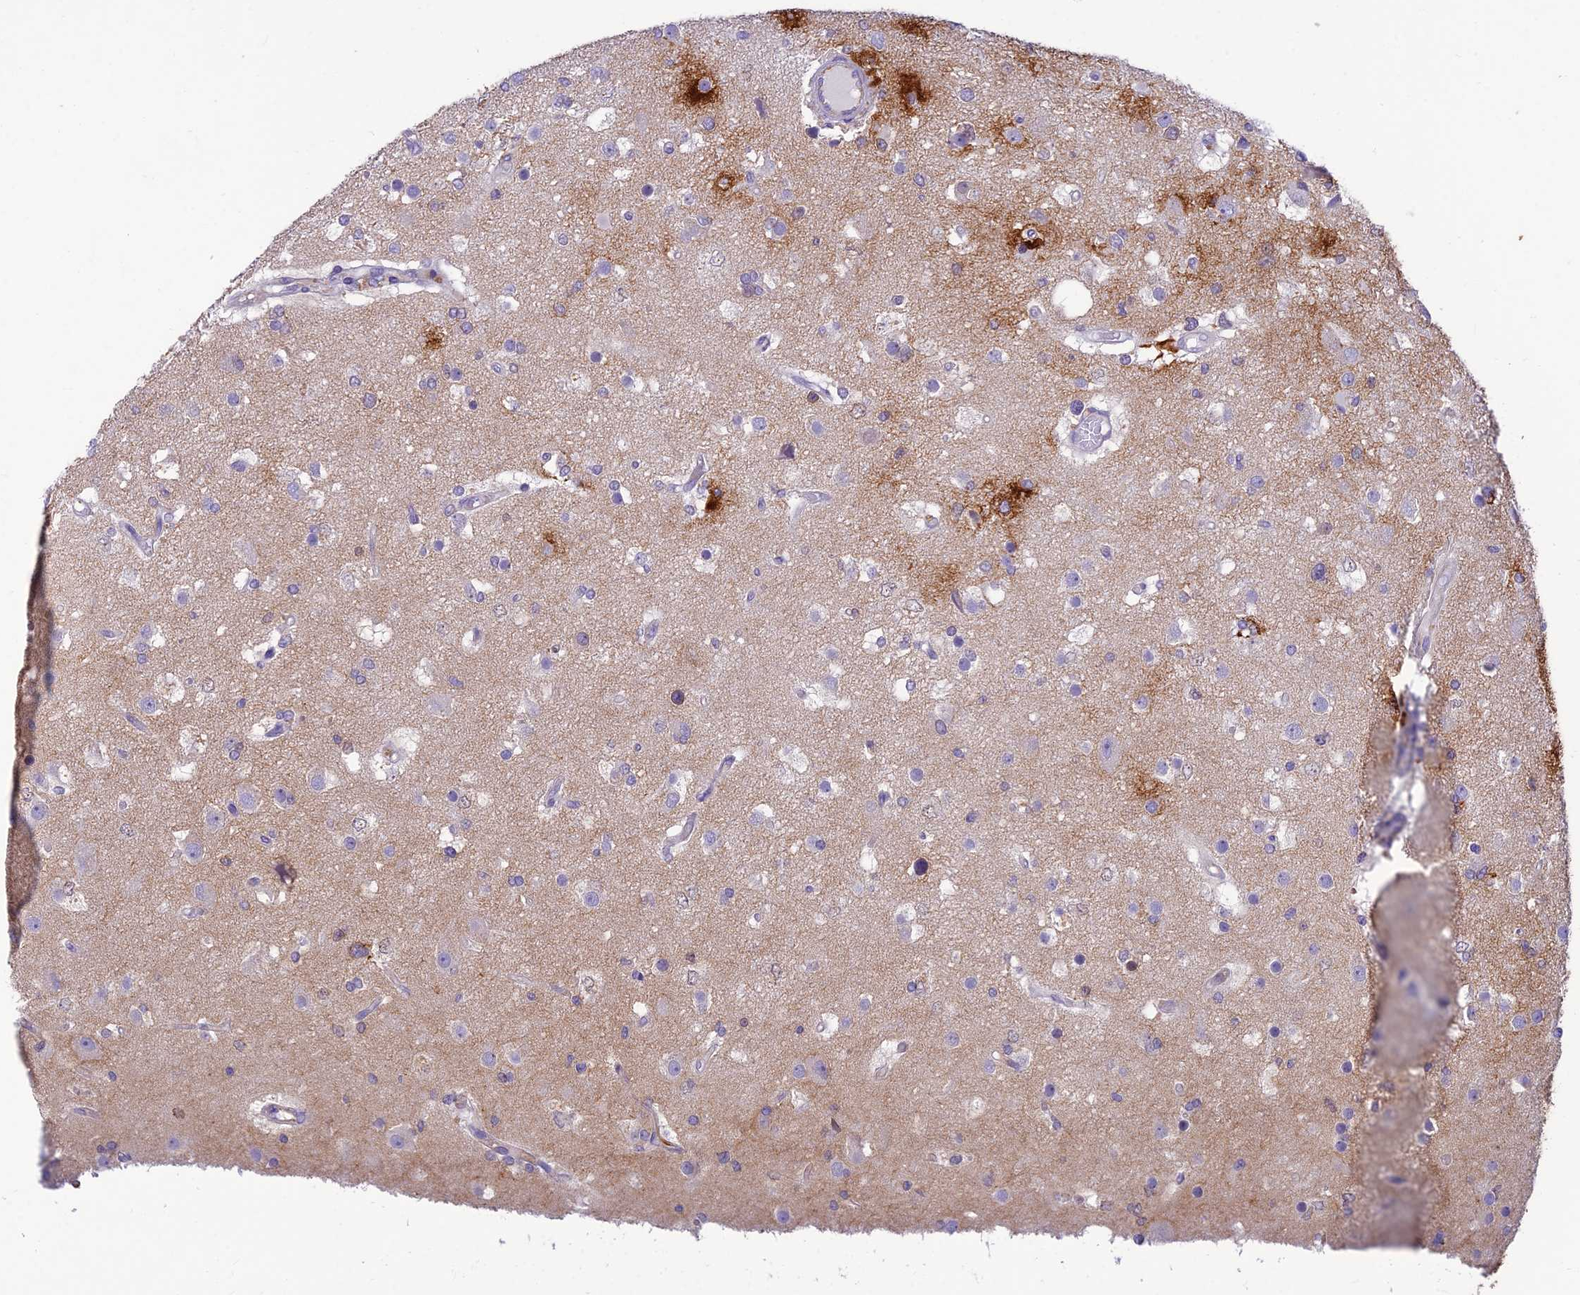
{"staining": {"intensity": "negative", "quantity": "none", "location": "none"}, "tissue": "glioma", "cell_type": "Tumor cells", "image_type": "cancer", "snomed": [{"axis": "morphology", "description": "Glioma, malignant, High grade"}, {"axis": "topography", "description": "Brain"}], "caption": "DAB (3,3'-diaminobenzidine) immunohistochemical staining of human glioma exhibits no significant expression in tumor cells.", "gene": "ST8SIA5", "patient": {"sex": "male", "age": 53}}